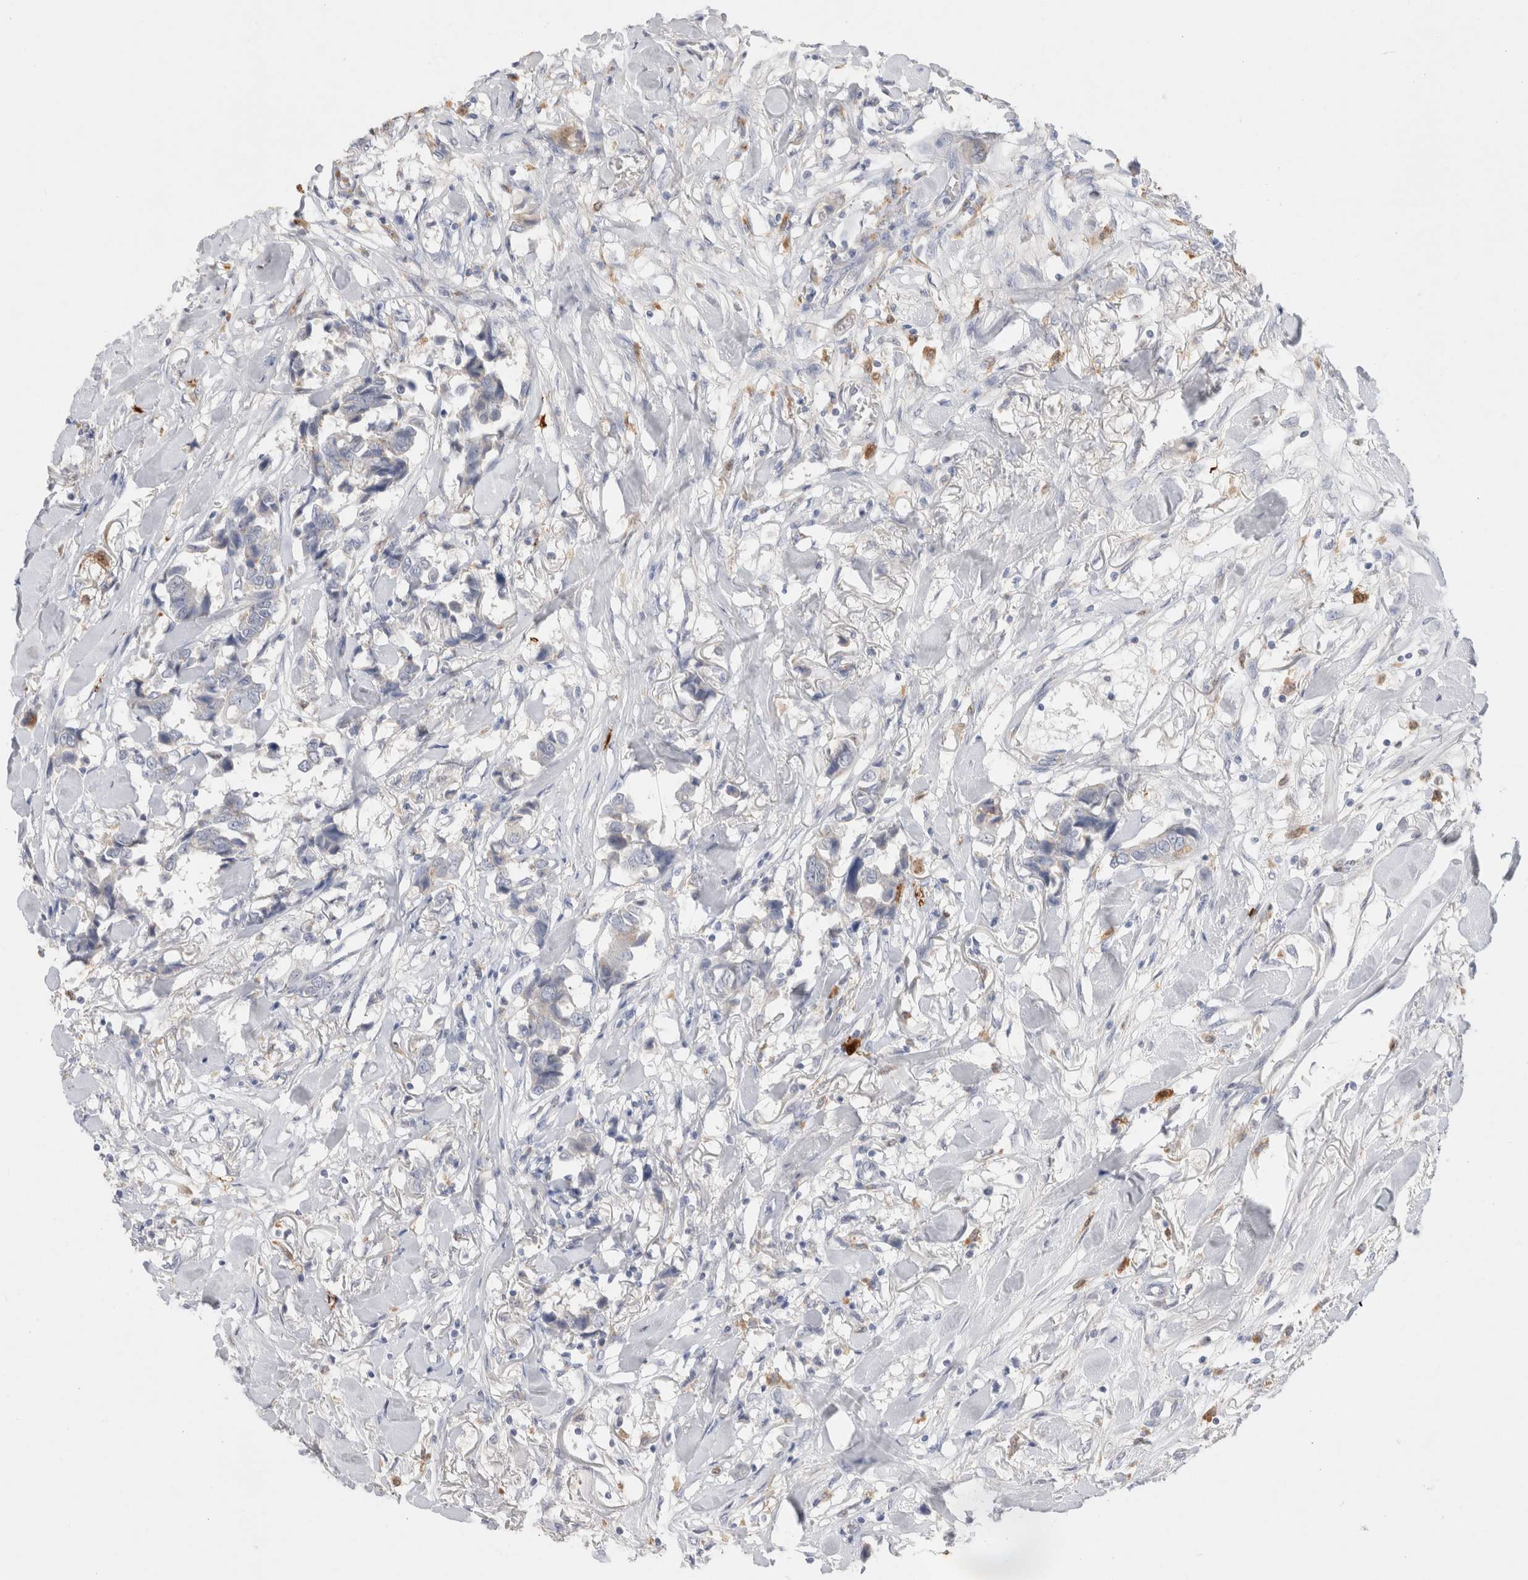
{"staining": {"intensity": "negative", "quantity": "none", "location": "none"}, "tissue": "breast cancer", "cell_type": "Tumor cells", "image_type": "cancer", "snomed": [{"axis": "morphology", "description": "Duct carcinoma"}, {"axis": "topography", "description": "Breast"}], "caption": "Immunohistochemistry image of infiltrating ductal carcinoma (breast) stained for a protein (brown), which reveals no staining in tumor cells.", "gene": "HPGDS", "patient": {"sex": "female", "age": 80}}